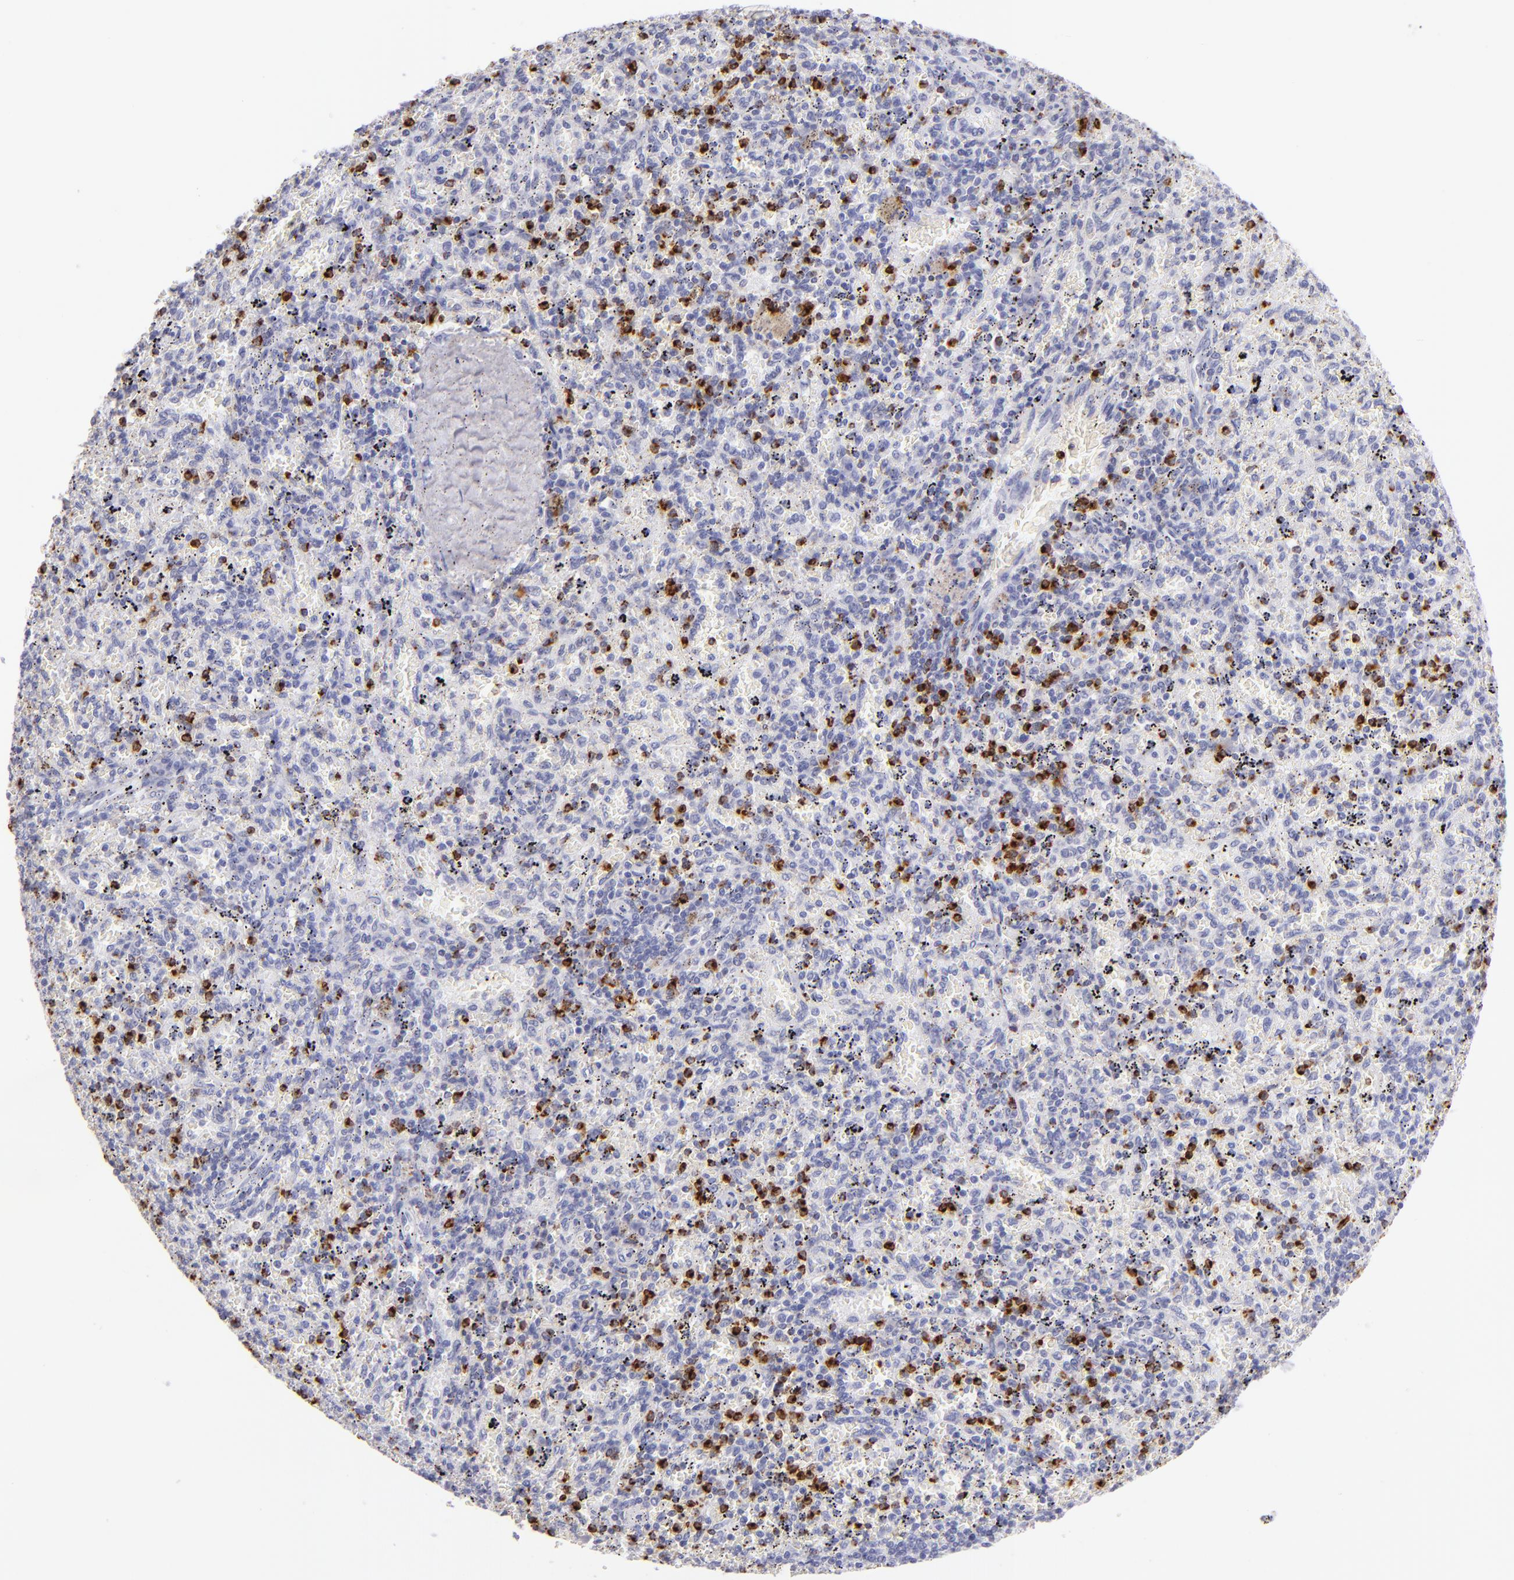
{"staining": {"intensity": "strong", "quantity": "25%-75%", "location": "cytoplasmic/membranous"}, "tissue": "spleen", "cell_type": "Cells in red pulp", "image_type": "normal", "snomed": [{"axis": "morphology", "description": "Normal tissue, NOS"}, {"axis": "topography", "description": "Spleen"}], "caption": "Strong cytoplasmic/membranous expression is seen in about 25%-75% of cells in red pulp in unremarkable spleen.", "gene": "PRF1", "patient": {"sex": "female", "age": 43}}